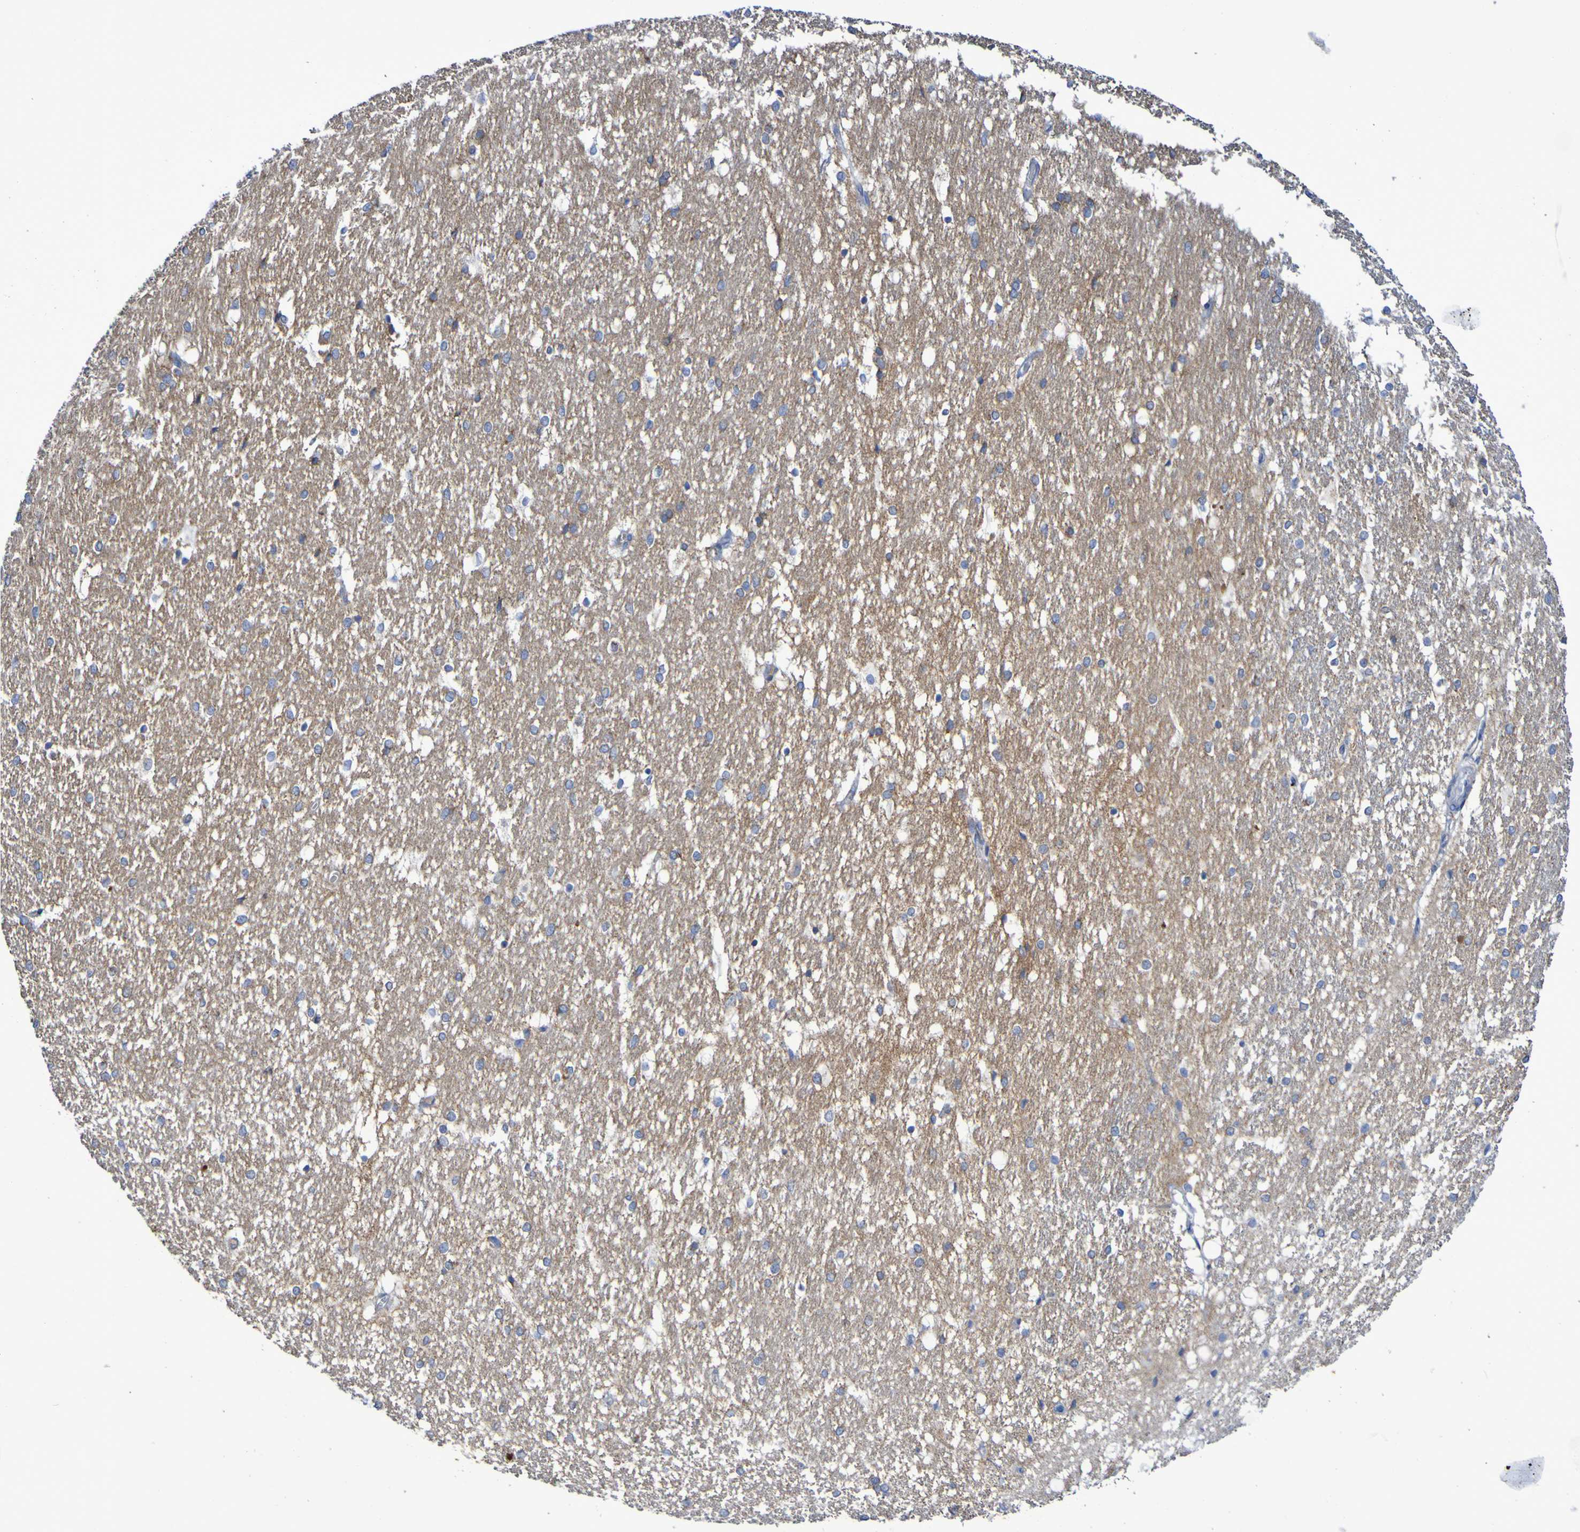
{"staining": {"intensity": "weak", "quantity": "<25%", "location": "cytoplasmic/membranous"}, "tissue": "hippocampus", "cell_type": "Glial cells", "image_type": "normal", "snomed": [{"axis": "morphology", "description": "Normal tissue, NOS"}, {"axis": "topography", "description": "Hippocampus"}], "caption": "IHC micrograph of unremarkable hippocampus stained for a protein (brown), which demonstrates no positivity in glial cells.", "gene": "CNTN2", "patient": {"sex": "female", "age": 19}}